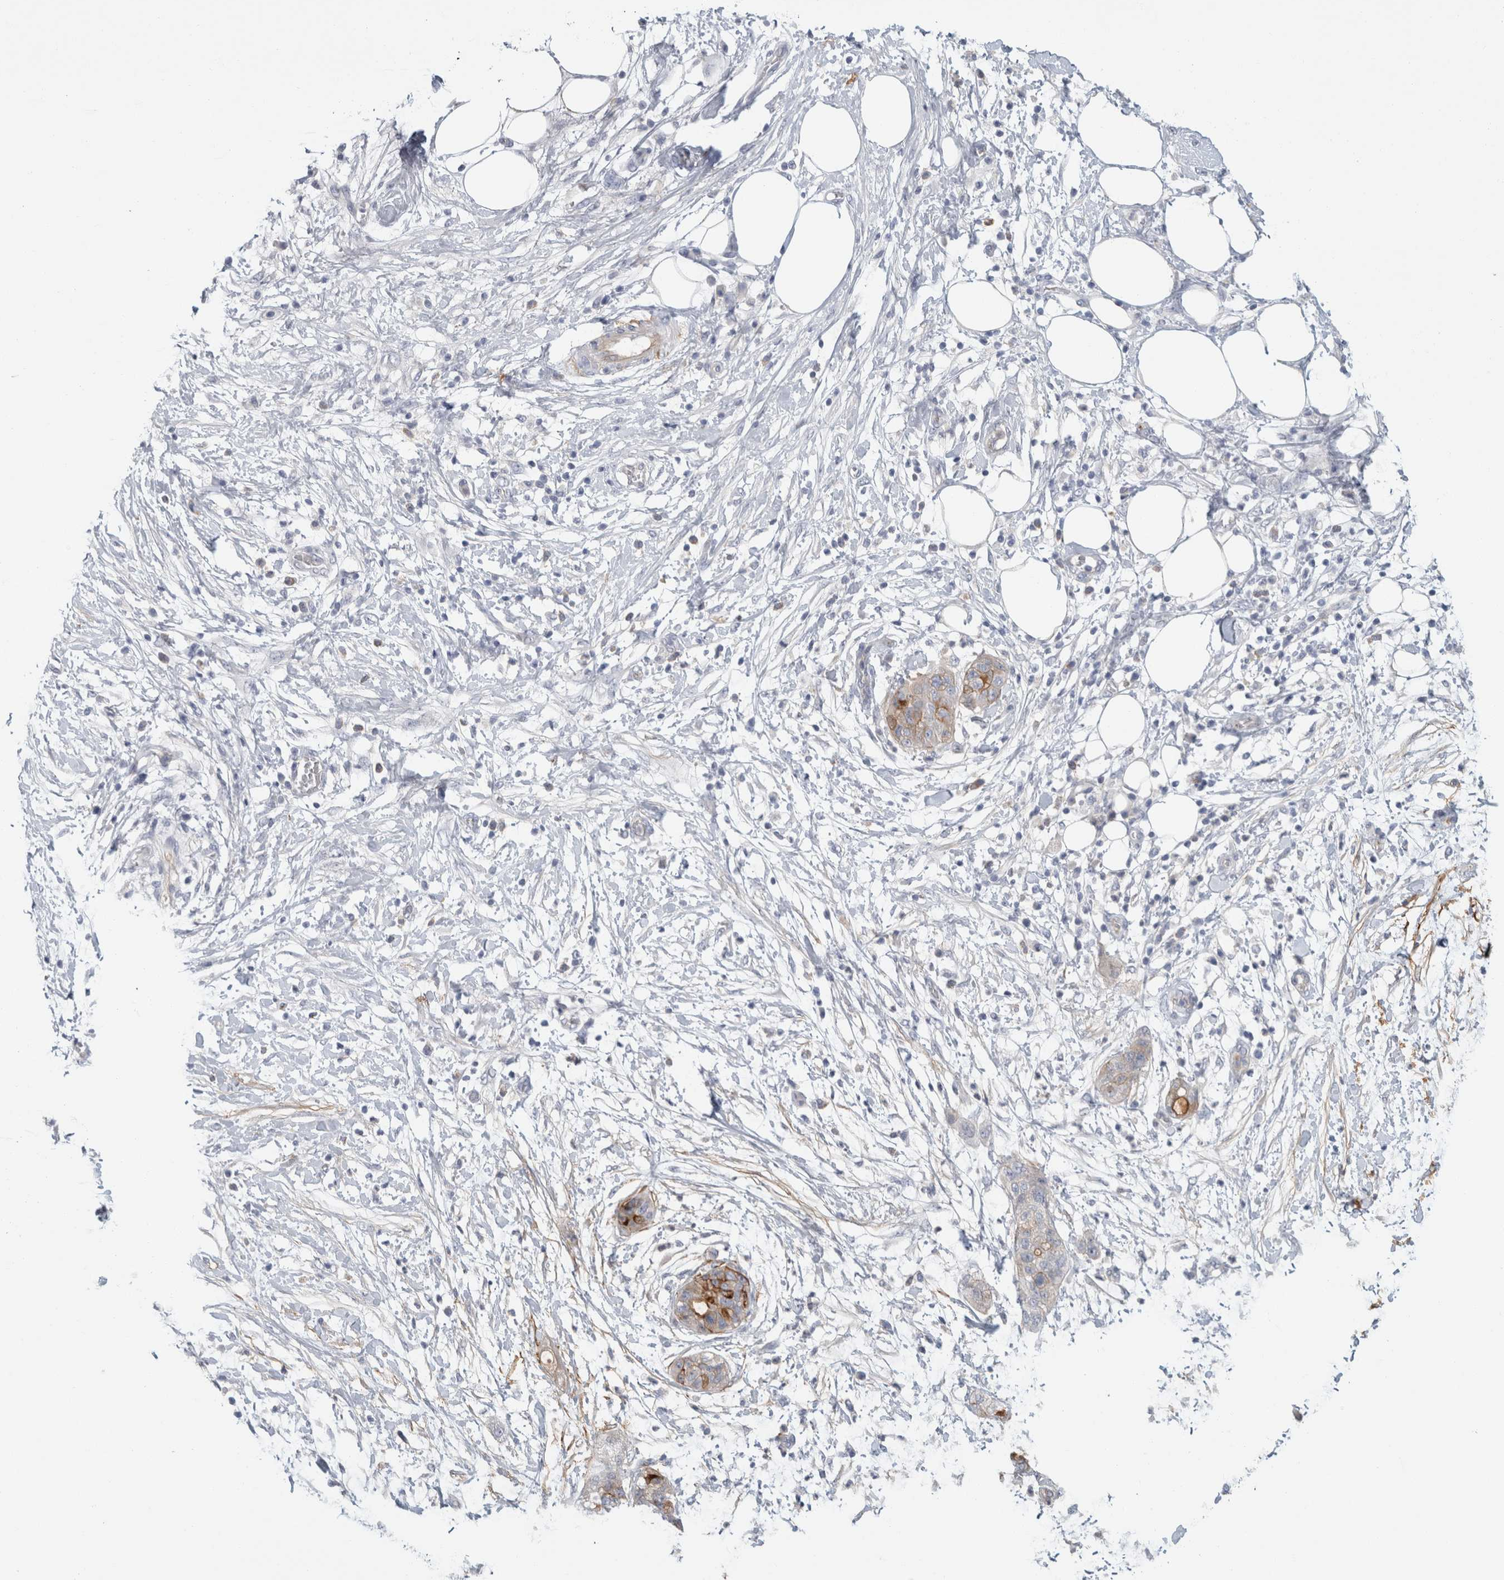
{"staining": {"intensity": "strong", "quantity": "<25%", "location": "cytoplasmic/membranous"}, "tissue": "pancreatic cancer", "cell_type": "Tumor cells", "image_type": "cancer", "snomed": [{"axis": "morphology", "description": "Adenocarcinoma, NOS"}, {"axis": "topography", "description": "Pancreas"}], "caption": "Immunohistochemistry staining of pancreatic adenocarcinoma, which exhibits medium levels of strong cytoplasmic/membranous expression in about <25% of tumor cells indicating strong cytoplasmic/membranous protein positivity. The staining was performed using DAB (3,3'-diaminobenzidine) (brown) for protein detection and nuclei were counterstained in hematoxylin (blue).", "gene": "CD55", "patient": {"sex": "female", "age": 78}}